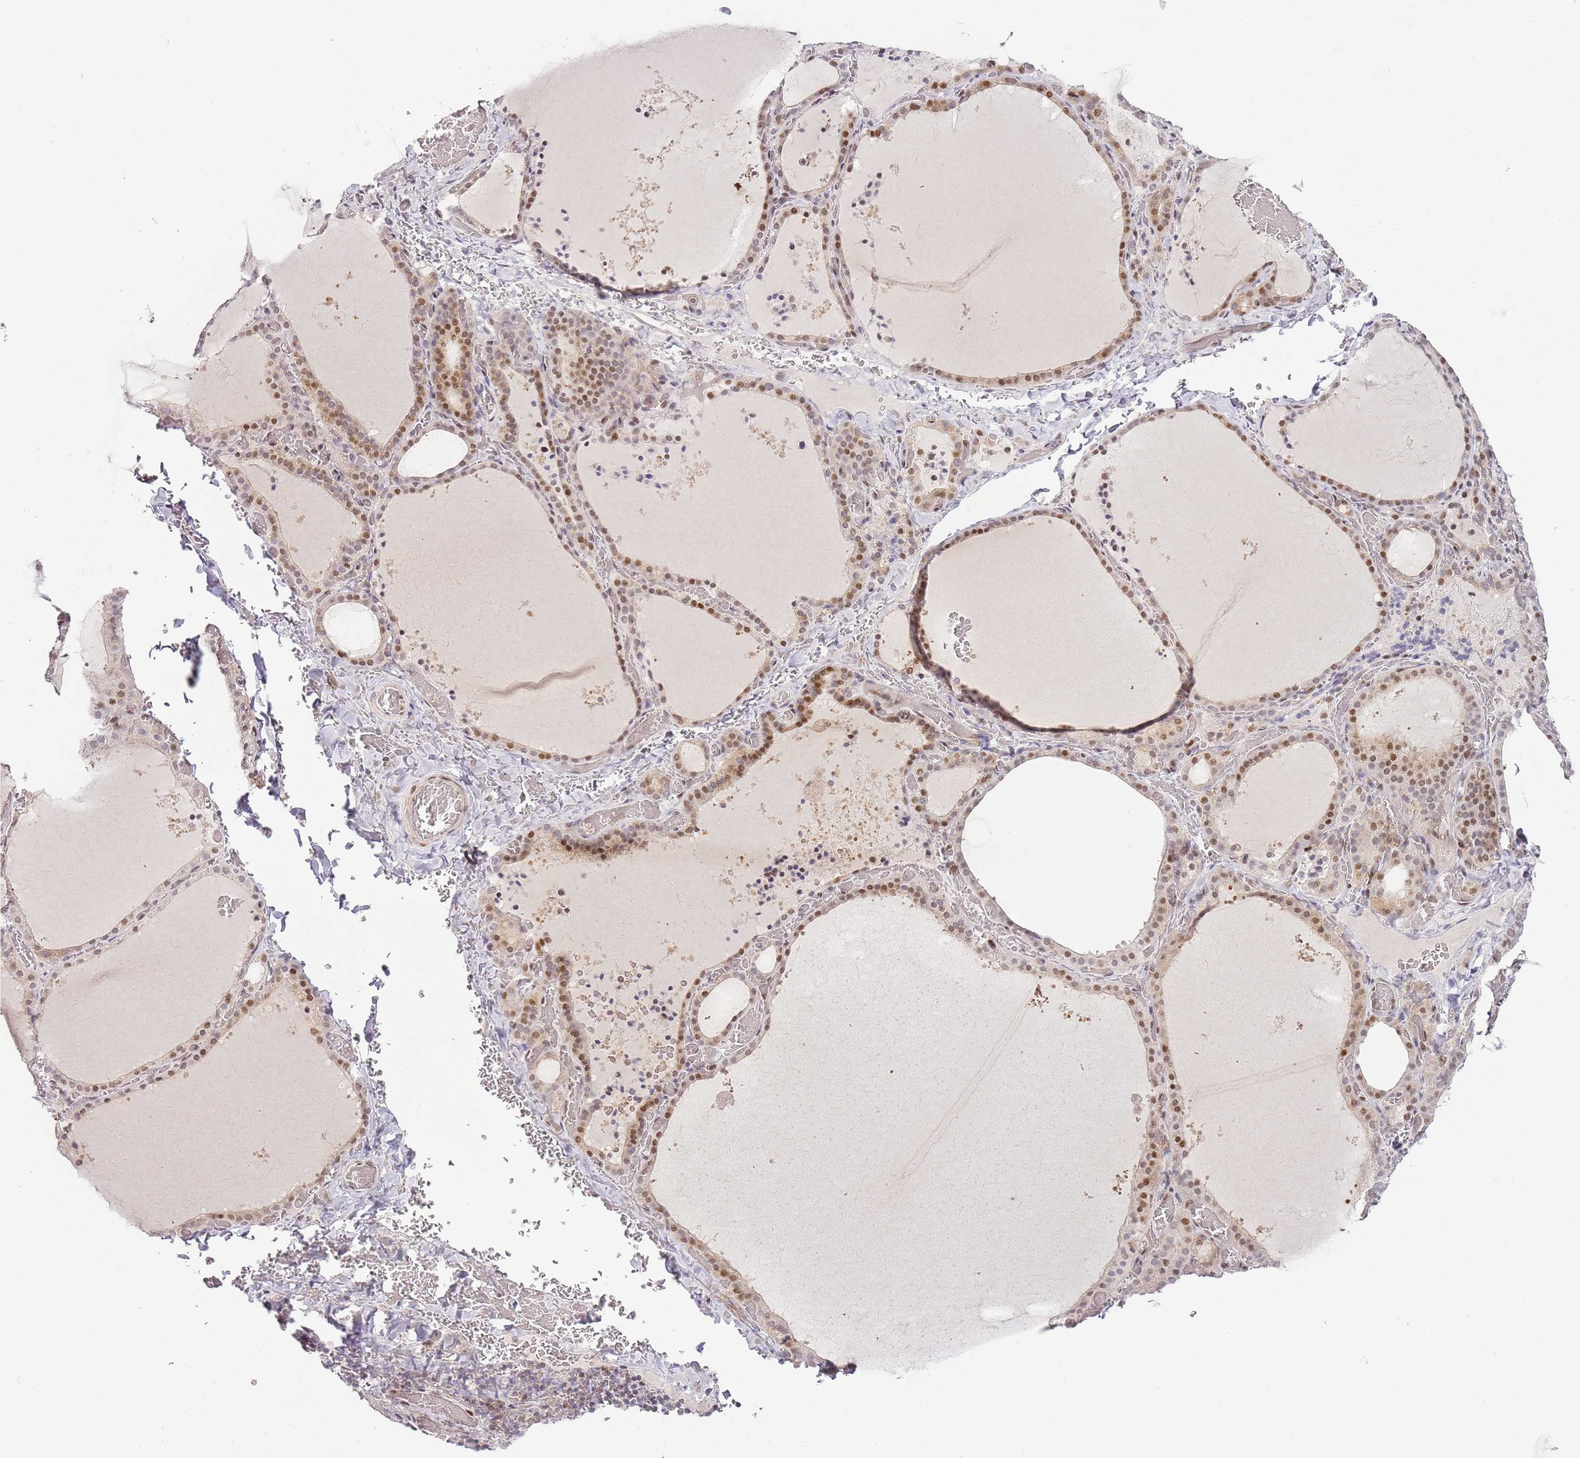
{"staining": {"intensity": "moderate", "quantity": ">75%", "location": "cytoplasmic/membranous,nuclear"}, "tissue": "thyroid gland", "cell_type": "Glandular cells", "image_type": "normal", "snomed": [{"axis": "morphology", "description": "Normal tissue, NOS"}, {"axis": "topography", "description": "Thyroid gland"}], "caption": "Immunohistochemical staining of normal human thyroid gland shows moderate cytoplasmic/membranous,nuclear protein positivity in approximately >75% of glandular cells. The protein is shown in brown color, while the nuclei are stained blue.", "gene": "OGG1", "patient": {"sex": "female", "age": 39}}